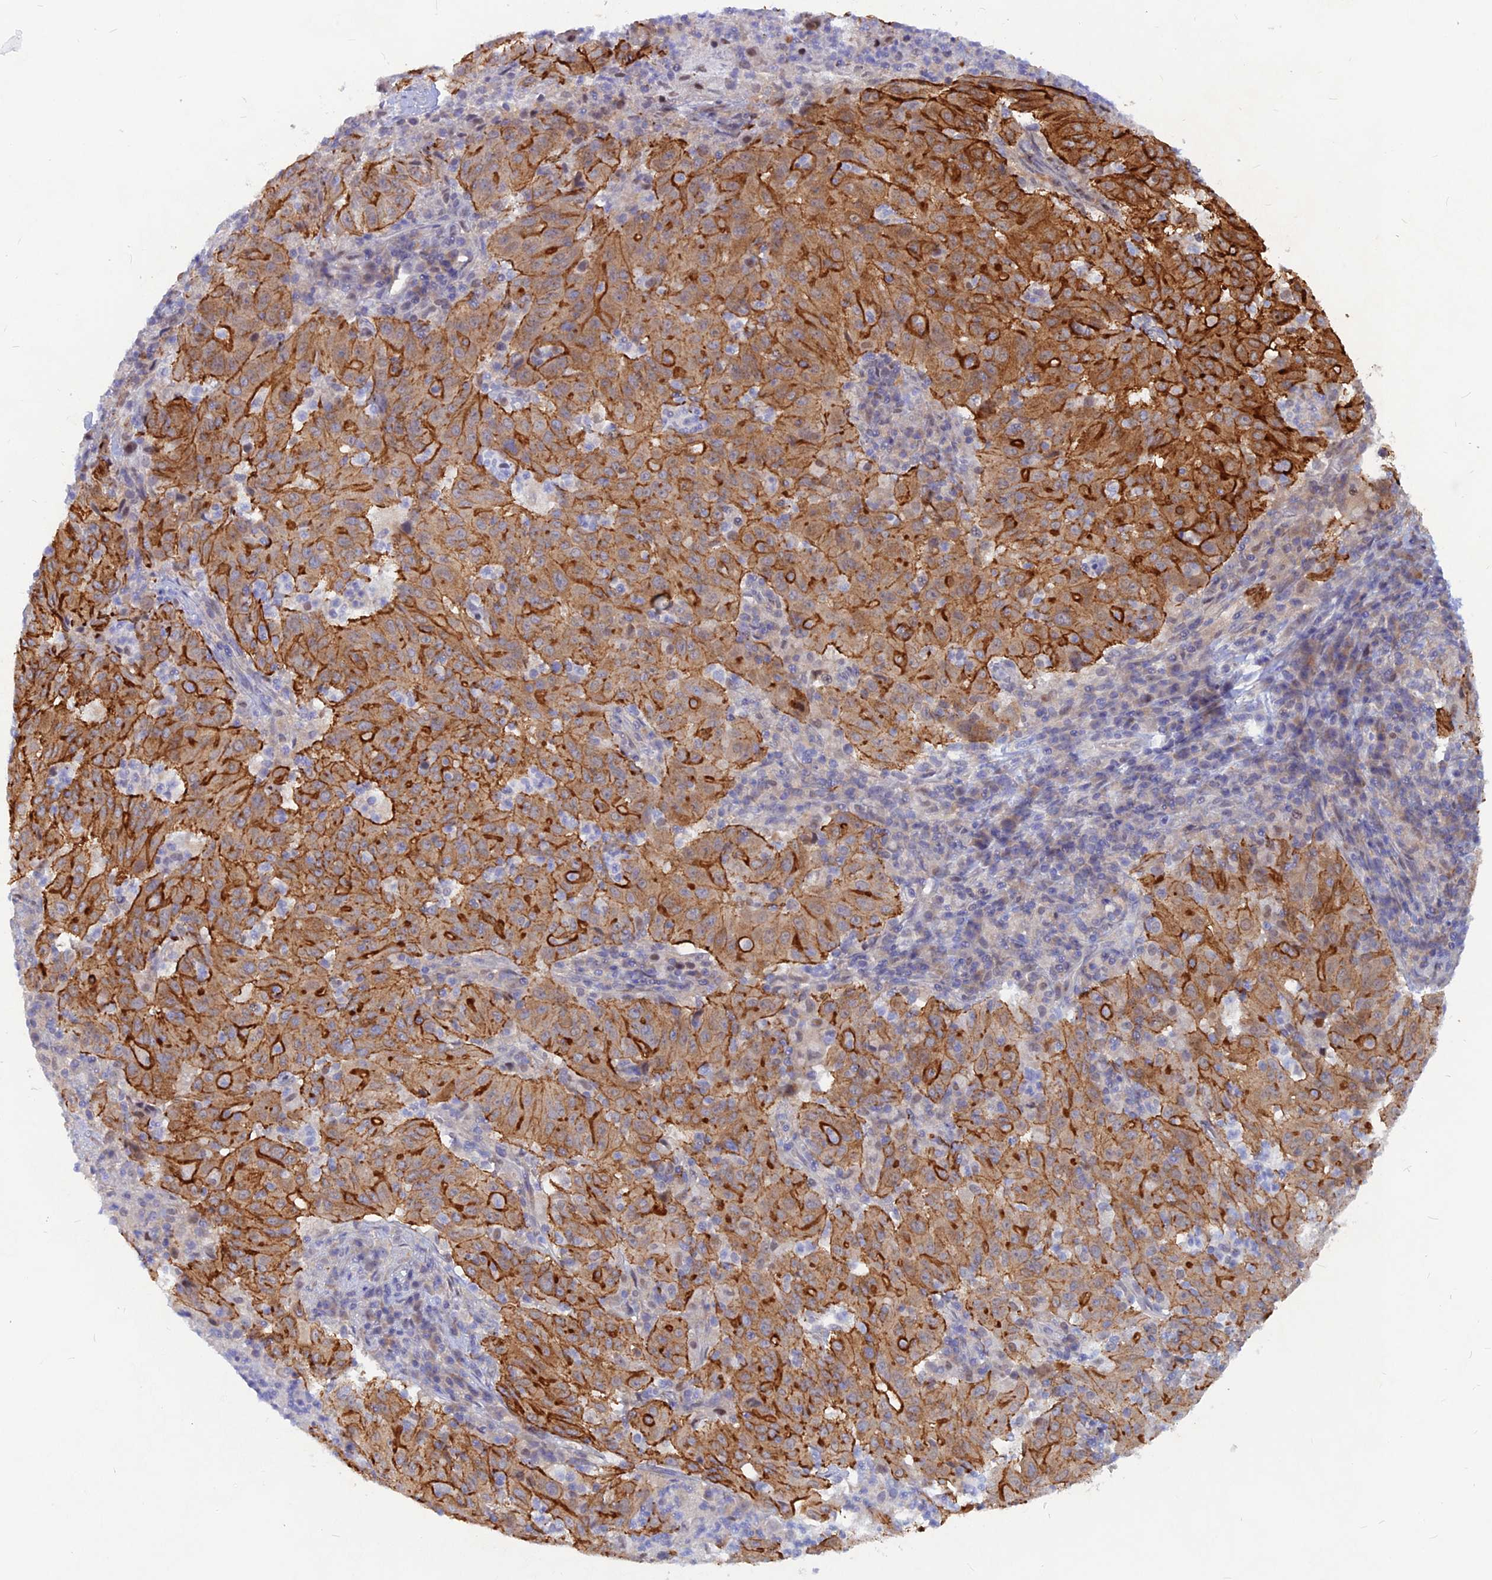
{"staining": {"intensity": "strong", "quantity": ">75%", "location": "cytoplasmic/membranous"}, "tissue": "pancreatic cancer", "cell_type": "Tumor cells", "image_type": "cancer", "snomed": [{"axis": "morphology", "description": "Adenocarcinoma, NOS"}, {"axis": "topography", "description": "Pancreas"}], "caption": "High-power microscopy captured an IHC image of pancreatic cancer, revealing strong cytoplasmic/membranous expression in approximately >75% of tumor cells.", "gene": "DNAJC16", "patient": {"sex": "male", "age": 63}}